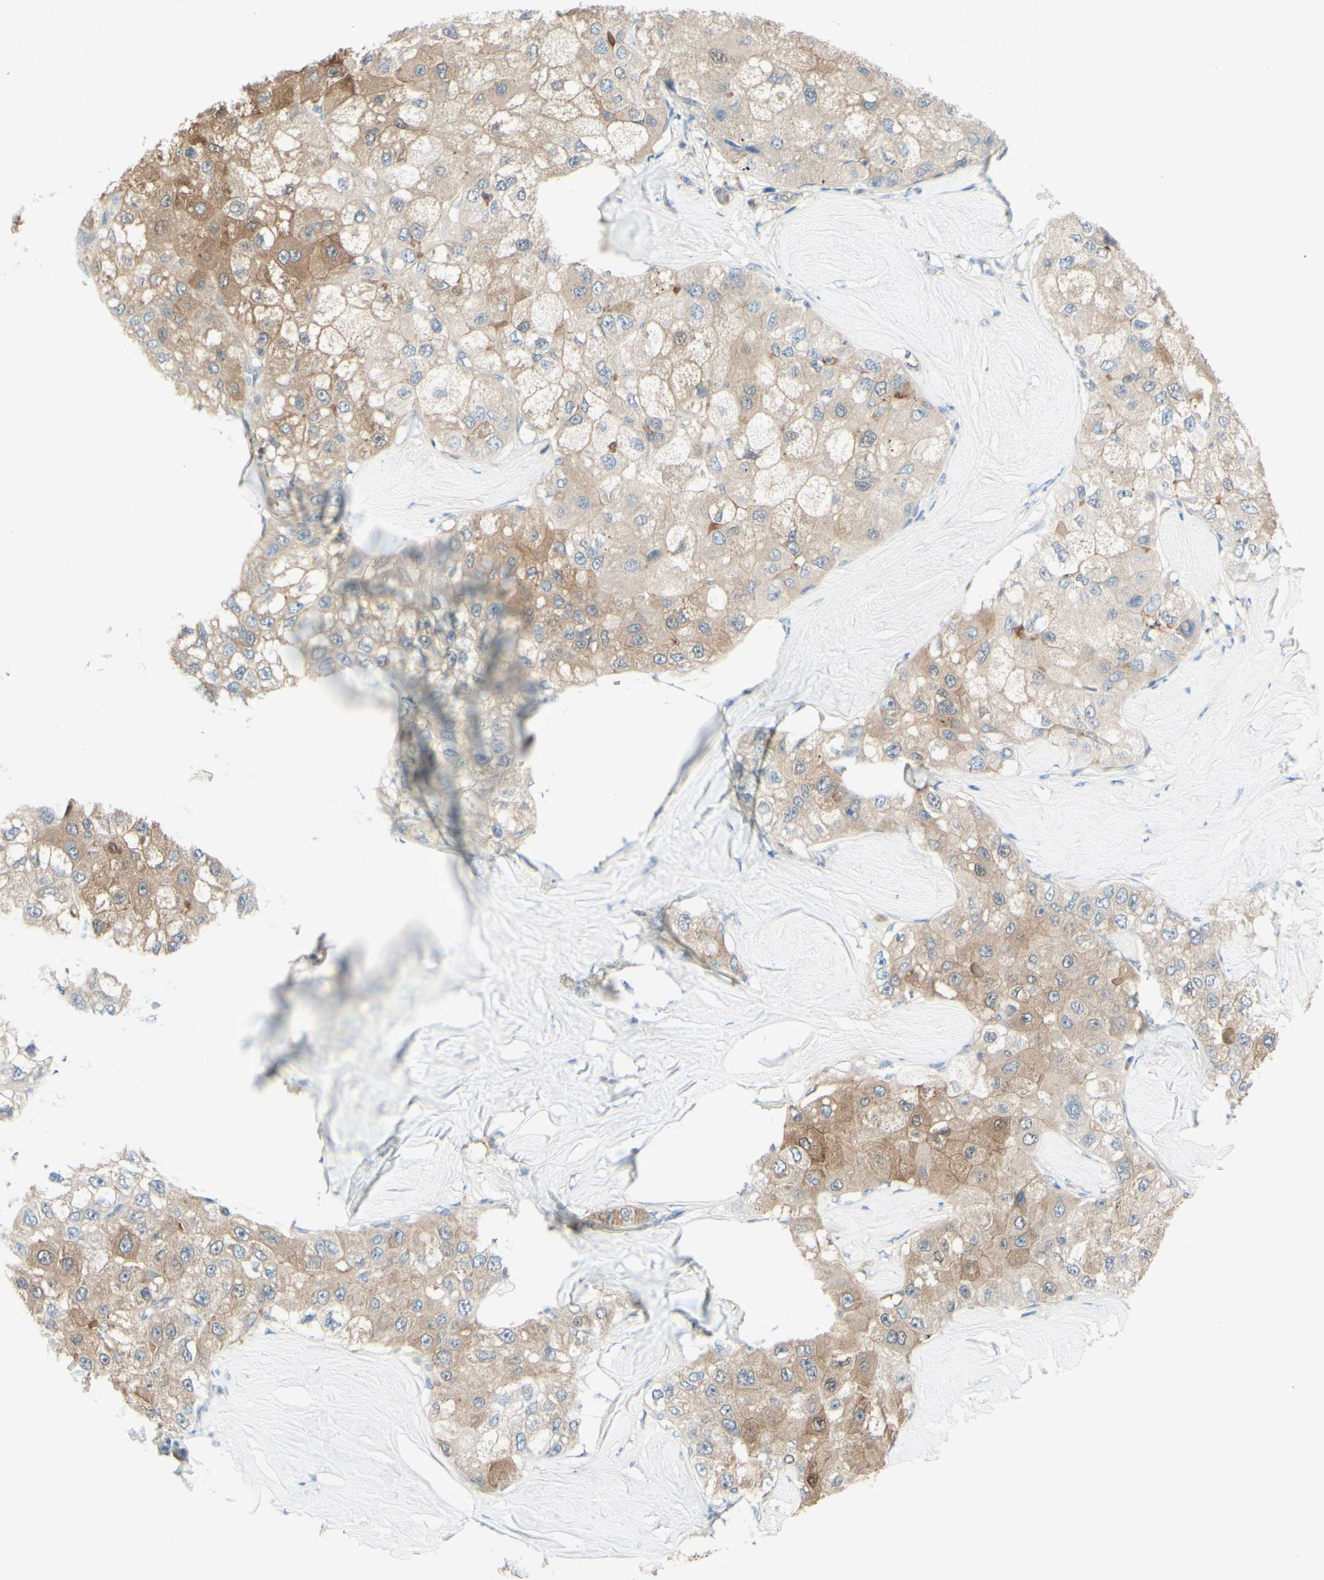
{"staining": {"intensity": "moderate", "quantity": ">75%", "location": "cytoplasmic/membranous"}, "tissue": "liver cancer", "cell_type": "Tumor cells", "image_type": "cancer", "snomed": [{"axis": "morphology", "description": "Carcinoma, Hepatocellular, NOS"}, {"axis": "topography", "description": "Liver"}], "caption": "Immunohistochemical staining of human liver cancer (hepatocellular carcinoma) shows medium levels of moderate cytoplasmic/membranous protein positivity in approximately >75% of tumor cells.", "gene": "MTM1", "patient": {"sex": "male", "age": 80}}